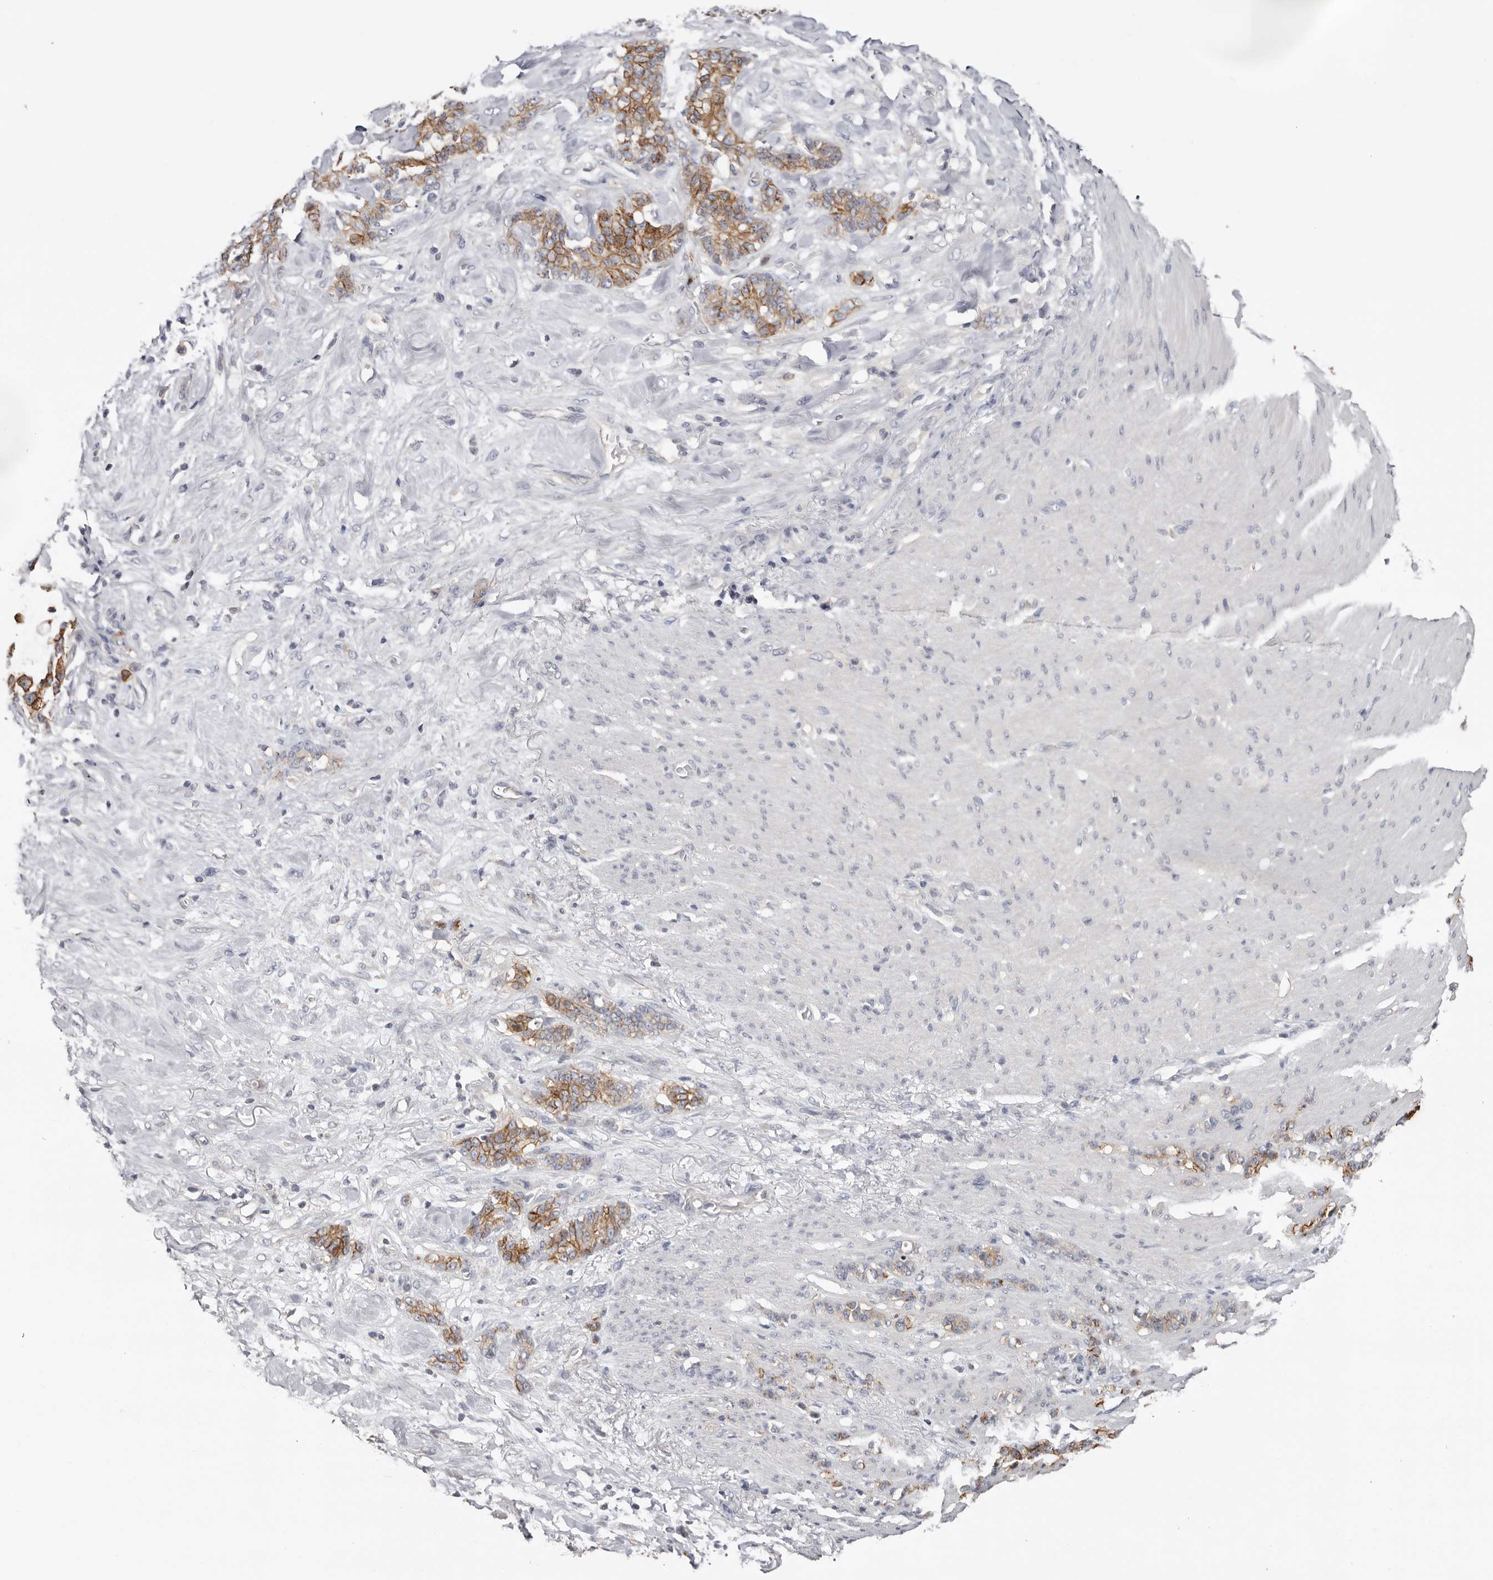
{"staining": {"intensity": "moderate", "quantity": "25%-75%", "location": "cytoplasmic/membranous"}, "tissue": "stomach cancer", "cell_type": "Tumor cells", "image_type": "cancer", "snomed": [{"axis": "morphology", "description": "Adenocarcinoma, NOS"}, {"axis": "topography", "description": "Stomach, lower"}], "caption": "A medium amount of moderate cytoplasmic/membranous staining is present in about 25%-75% of tumor cells in stomach cancer tissue. The staining was performed using DAB to visualize the protein expression in brown, while the nuclei were stained in blue with hematoxylin (Magnification: 20x).", "gene": "S100A14", "patient": {"sex": "male", "age": 88}}